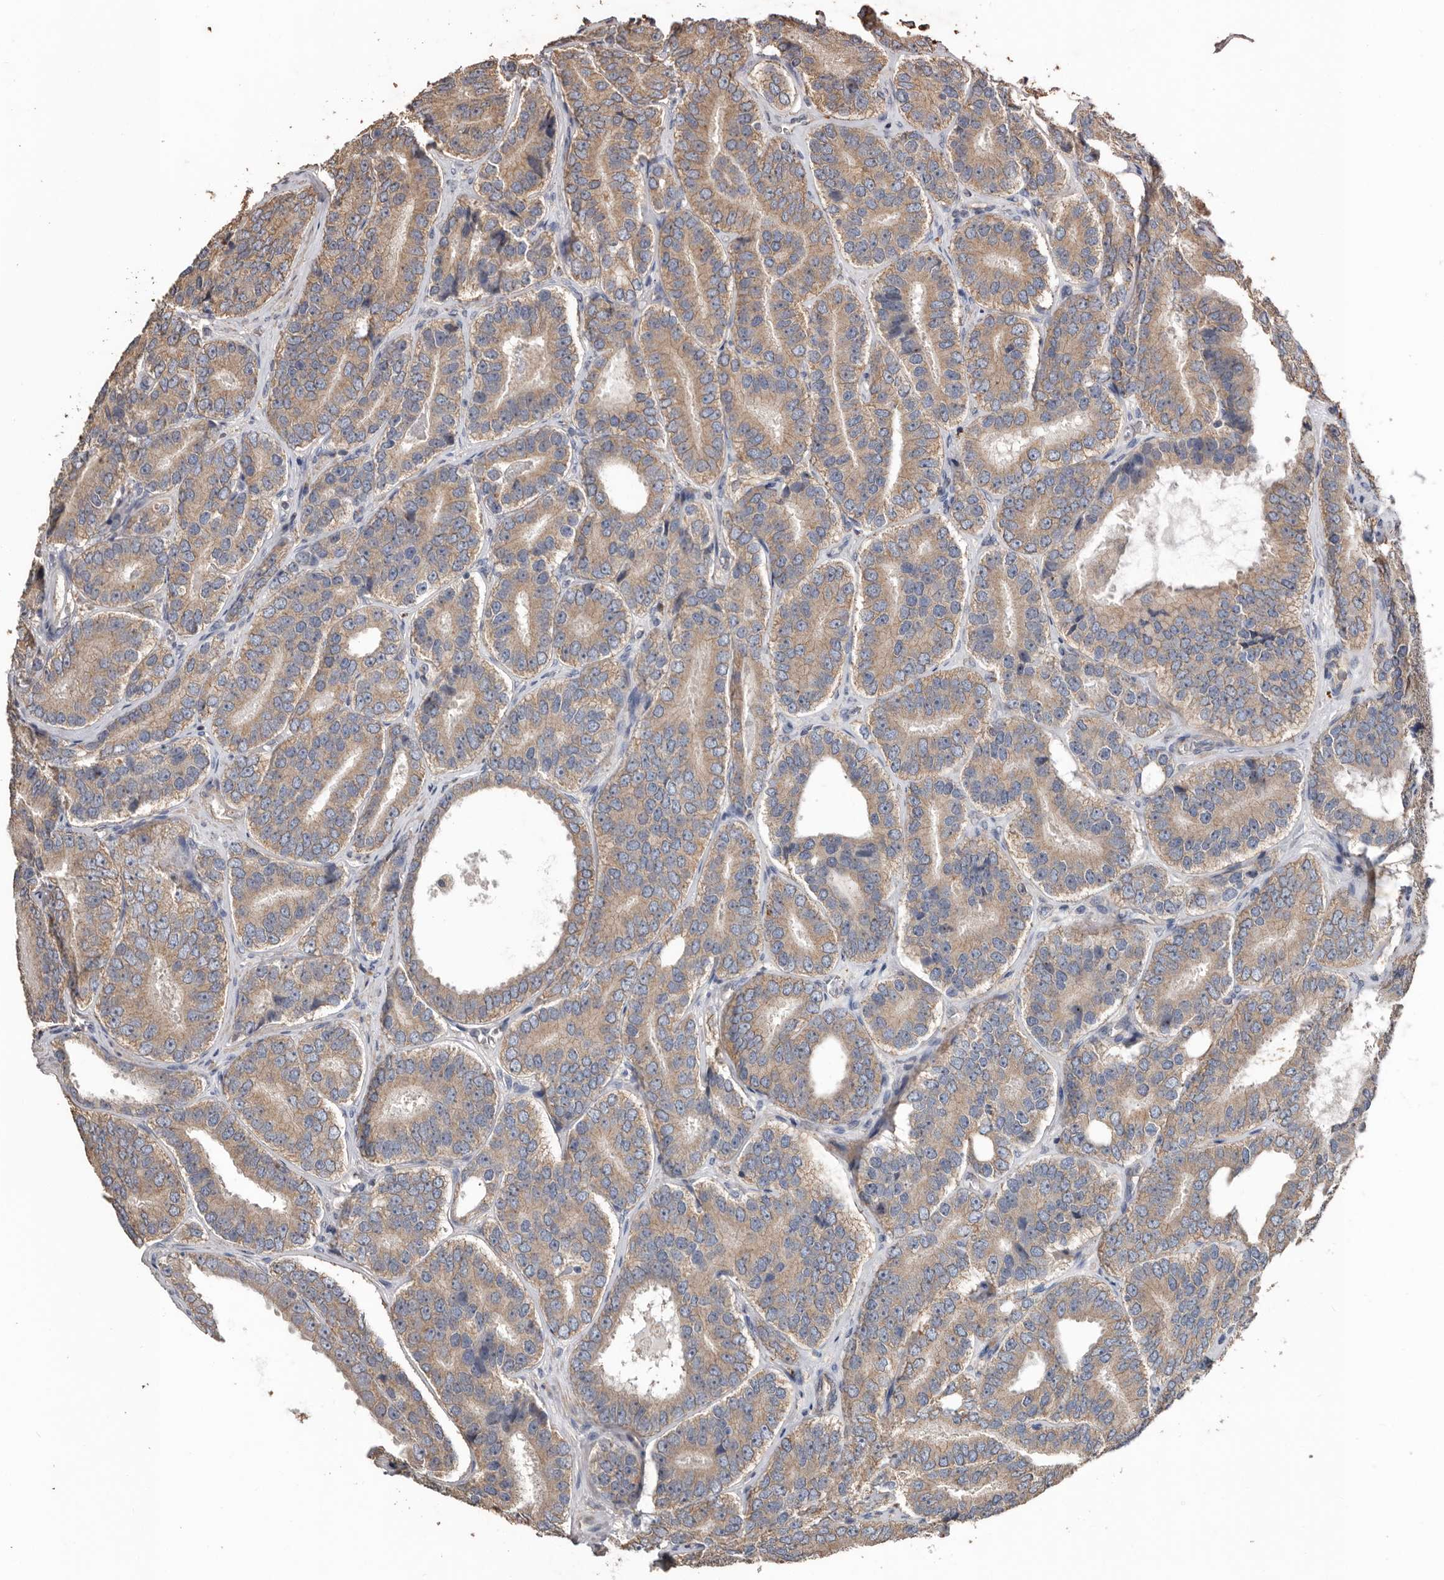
{"staining": {"intensity": "weak", "quantity": ">75%", "location": "cytoplasmic/membranous"}, "tissue": "prostate cancer", "cell_type": "Tumor cells", "image_type": "cancer", "snomed": [{"axis": "morphology", "description": "Adenocarcinoma, High grade"}, {"axis": "topography", "description": "Prostate"}], "caption": "An image showing weak cytoplasmic/membranous staining in about >75% of tumor cells in adenocarcinoma (high-grade) (prostate), as visualized by brown immunohistochemical staining.", "gene": "HYAL4", "patient": {"sex": "male", "age": 56}}